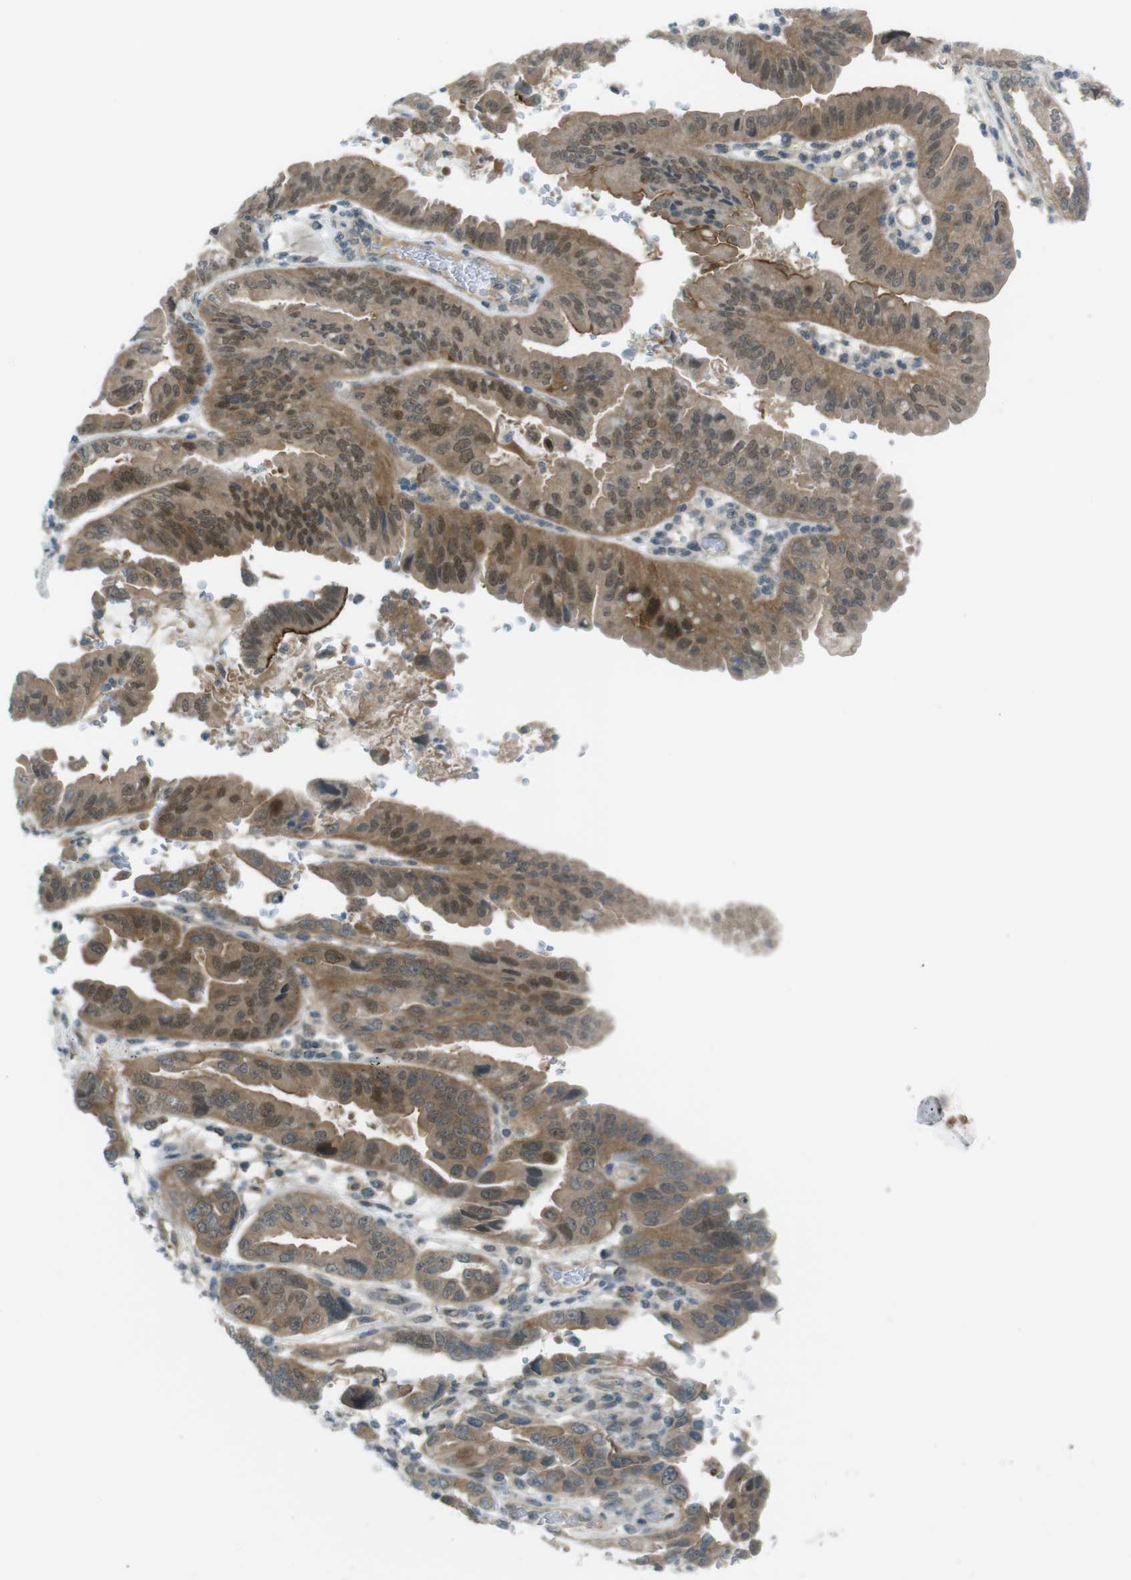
{"staining": {"intensity": "moderate", "quantity": ">75%", "location": "cytoplasmic/membranous,nuclear"}, "tissue": "pancreatic cancer", "cell_type": "Tumor cells", "image_type": "cancer", "snomed": [{"axis": "morphology", "description": "Adenocarcinoma, NOS"}, {"axis": "topography", "description": "Pancreas"}], "caption": "An image of pancreatic cancer (adenocarcinoma) stained for a protein exhibits moderate cytoplasmic/membranous and nuclear brown staining in tumor cells.", "gene": "ZDHHC20", "patient": {"sex": "male", "age": 70}}